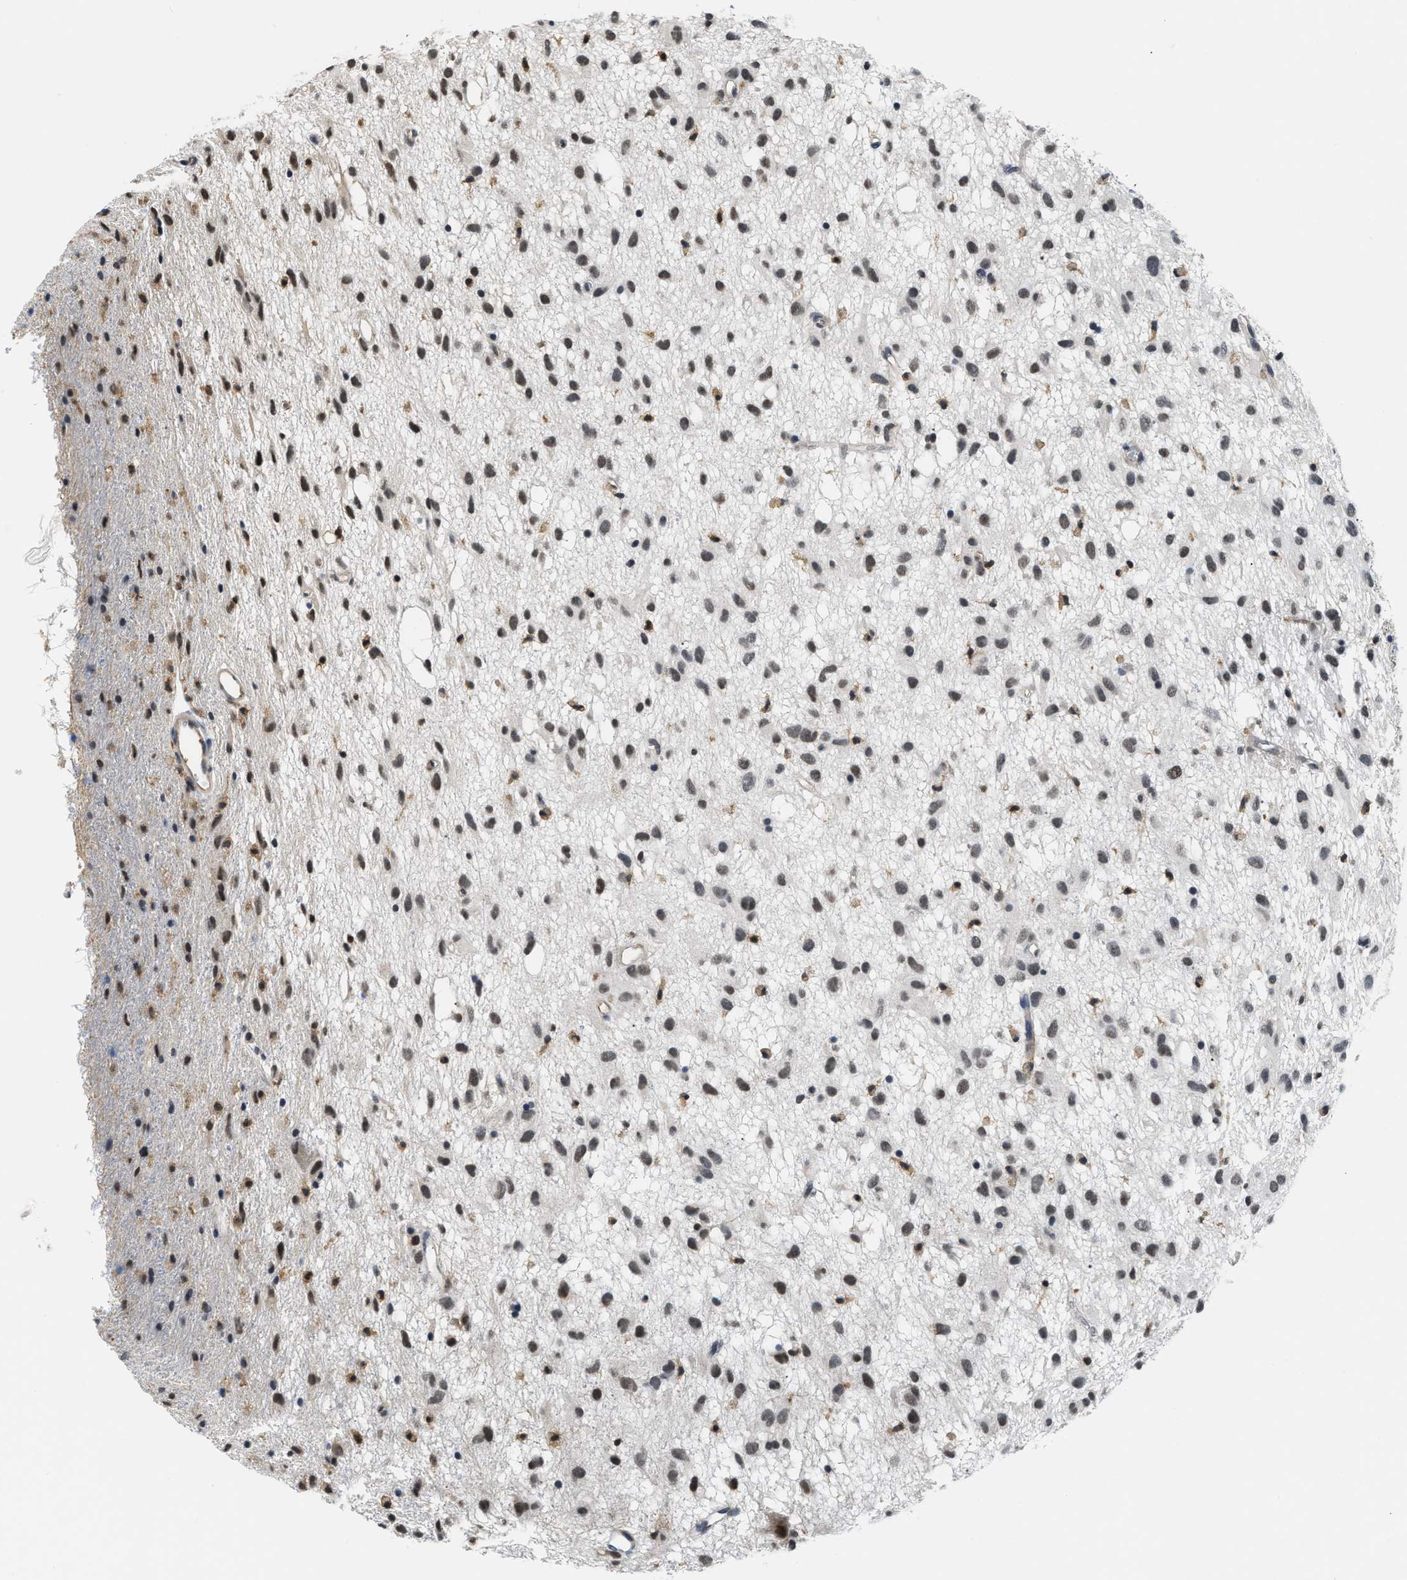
{"staining": {"intensity": "moderate", "quantity": ">75%", "location": "nuclear"}, "tissue": "glioma", "cell_type": "Tumor cells", "image_type": "cancer", "snomed": [{"axis": "morphology", "description": "Glioma, malignant, Low grade"}, {"axis": "topography", "description": "Brain"}], "caption": "Human glioma stained for a protein (brown) reveals moderate nuclear positive staining in approximately >75% of tumor cells.", "gene": "STK10", "patient": {"sex": "male", "age": 77}}